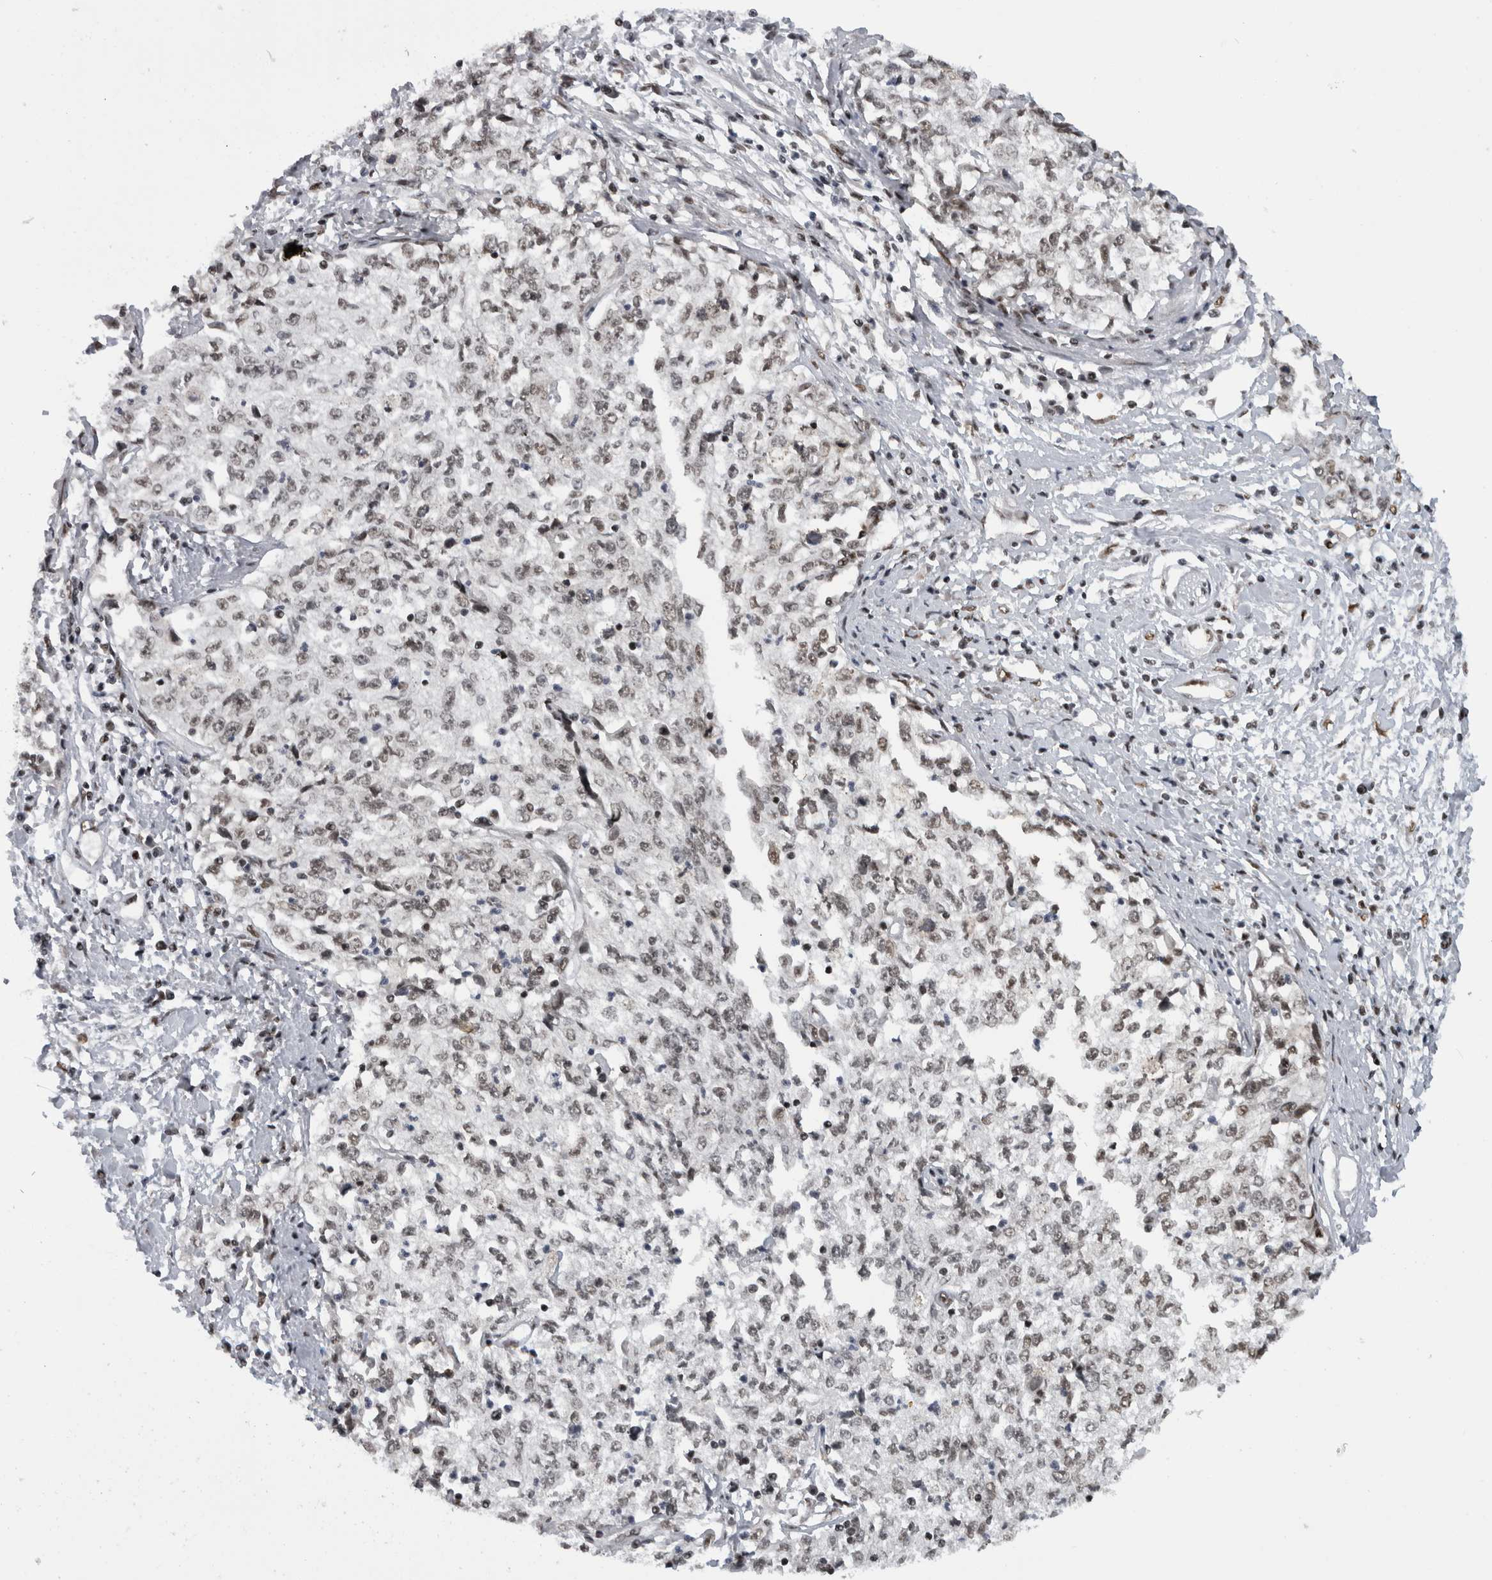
{"staining": {"intensity": "weak", "quantity": "<25%", "location": "nuclear"}, "tissue": "cervical cancer", "cell_type": "Tumor cells", "image_type": "cancer", "snomed": [{"axis": "morphology", "description": "Squamous cell carcinoma, NOS"}, {"axis": "topography", "description": "Cervix"}], "caption": "This is an IHC histopathology image of human squamous cell carcinoma (cervical). There is no expression in tumor cells.", "gene": "ZSCAN2", "patient": {"sex": "female", "age": 57}}